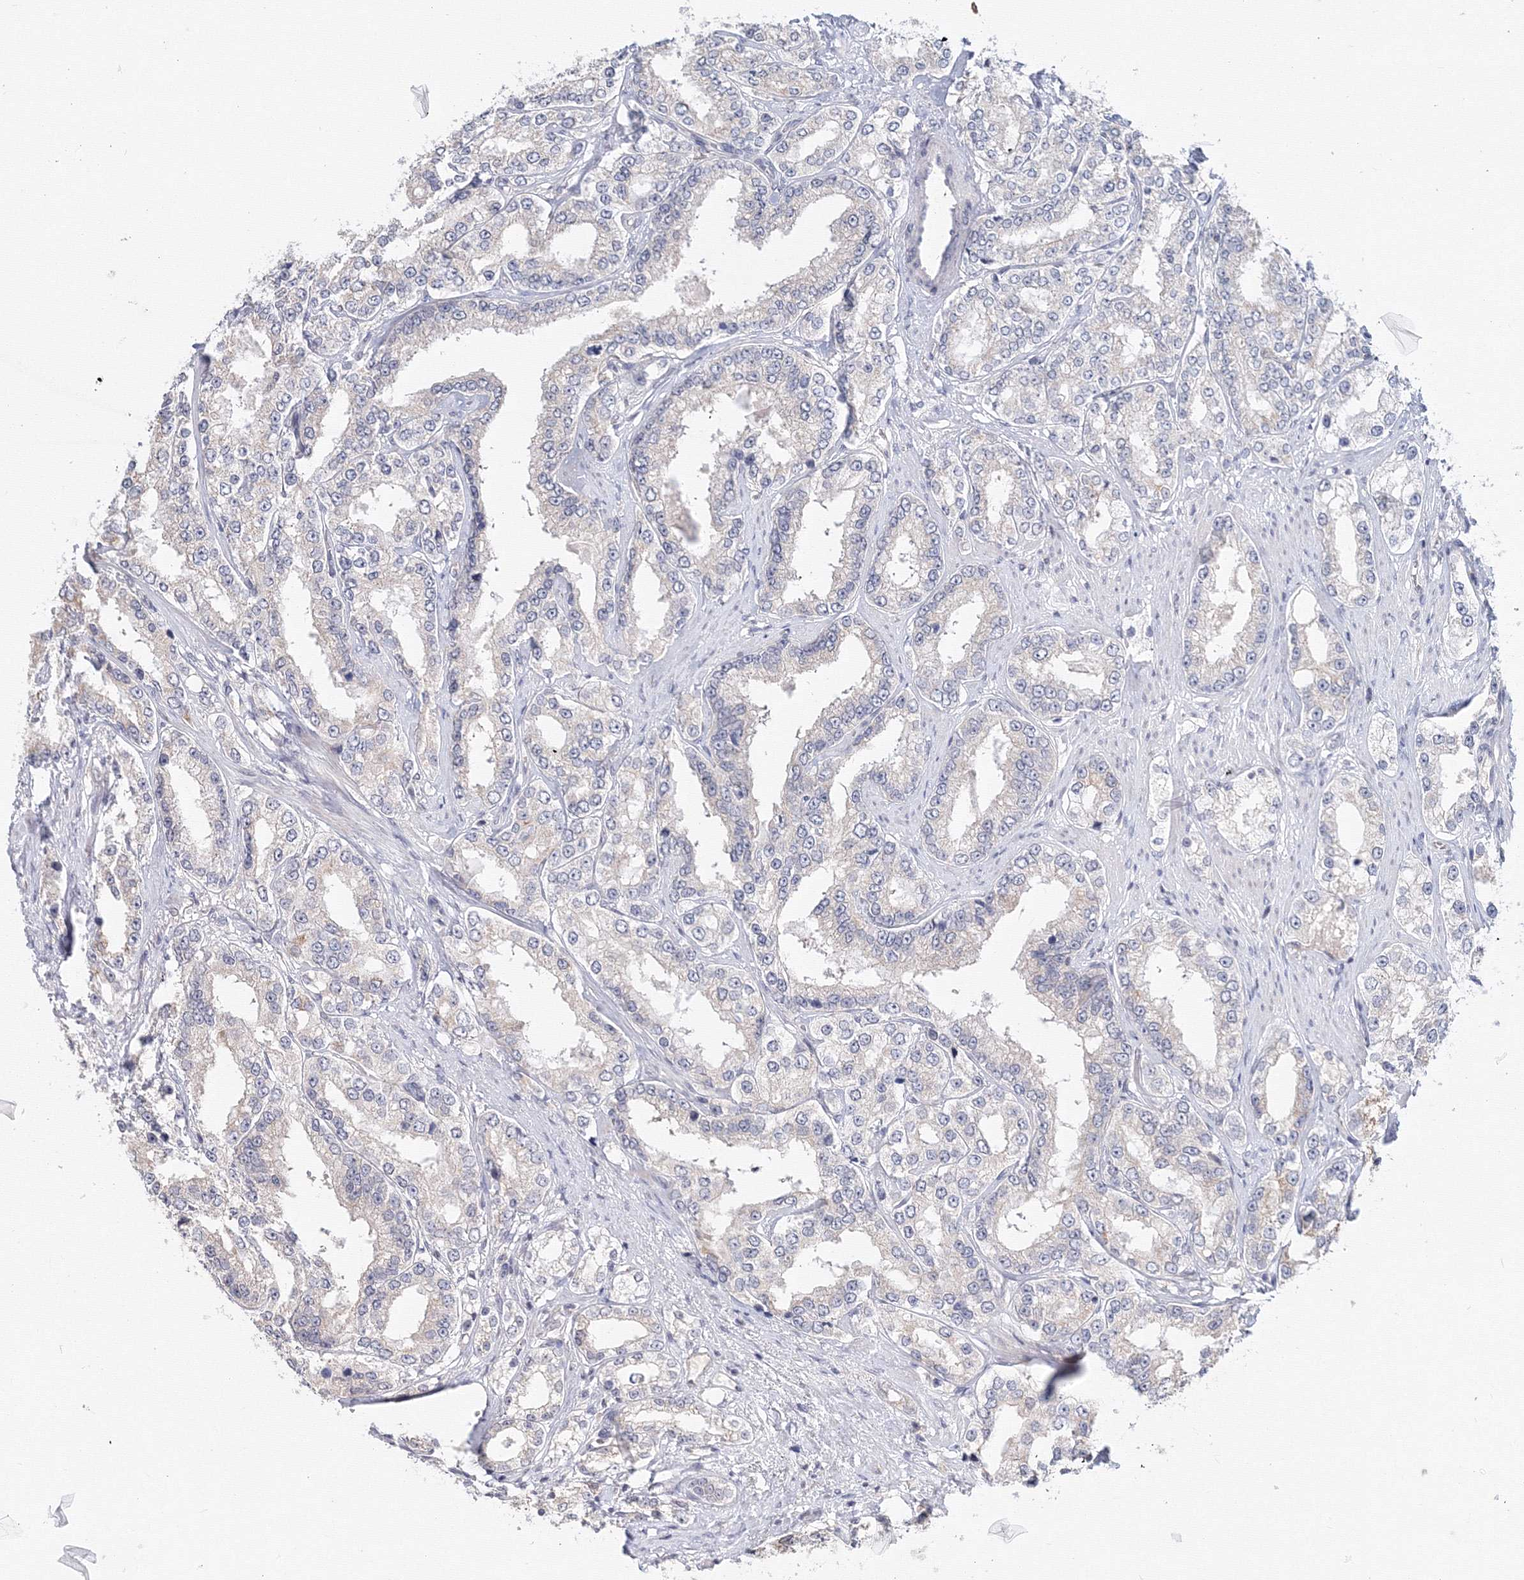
{"staining": {"intensity": "negative", "quantity": "none", "location": "none"}, "tissue": "prostate cancer", "cell_type": "Tumor cells", "image_type": "cancer", "snomed": [{"axis": "morphology", "description": "Normal tissue, NOS"}, {"axis": "morphology", "description": "Adenocarcinoma, High grade"}, {"axis": "topography", "description": "Prostate"}], "caption": "Immunohistochemistry (IHC) of human prostate cancer (high-grade adenocarcinoma) demonstrates no positivity in tumor cells. Brightfield microscopy of immunohistochemistry stained with DAB (3,3'-diaminobenzidine) (brown) and hematoxylin (blue), captured at high magnification.", "gene": "SLC7A7", "patient": {"sex": "male", "age": 83}}